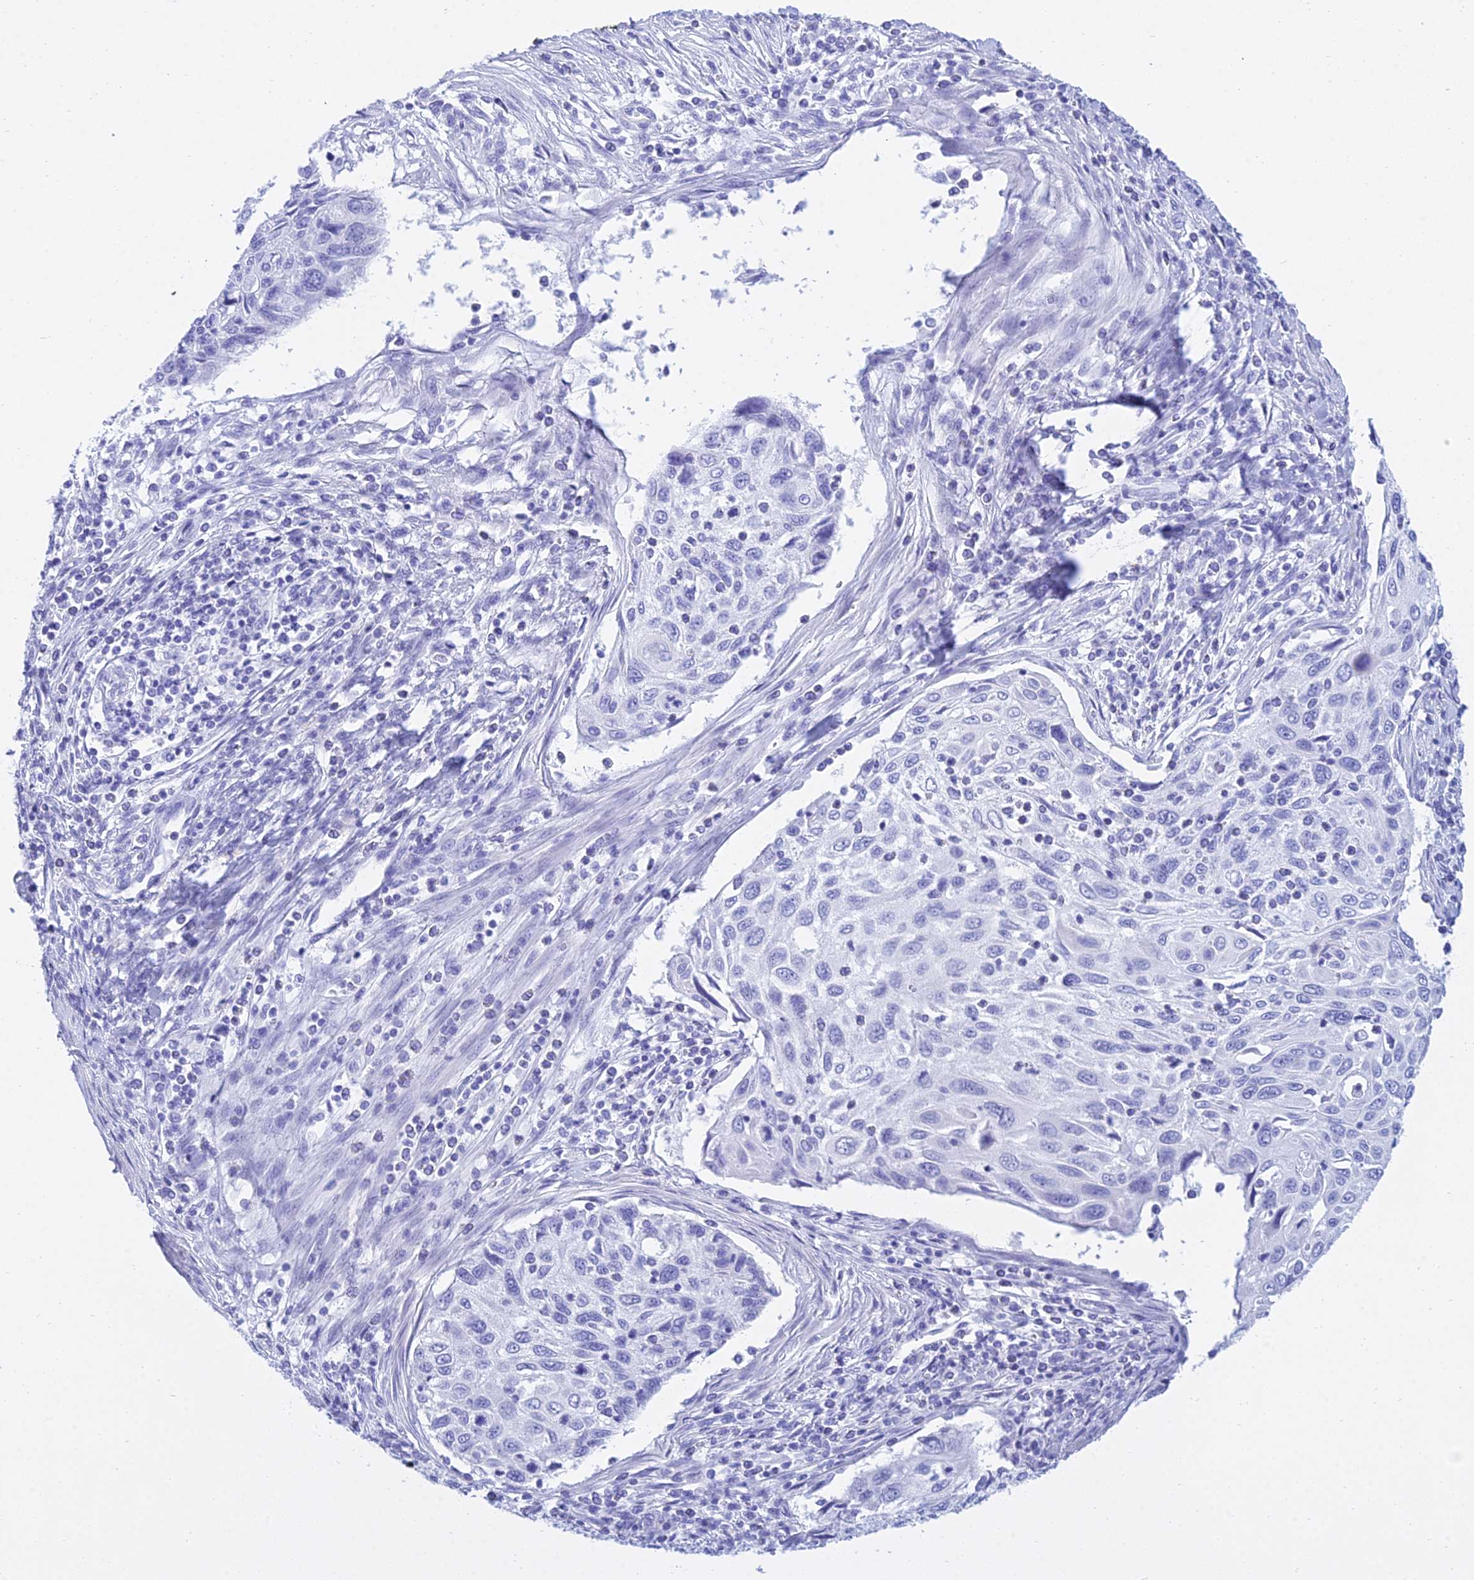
{"staining": {"intensity": "negative", "quantity": "none", "location": "none"}, "tissue": "cervical cancer", "cell_type": "Tumor cells", "image_type": "cancer", "snomed": [{"axis": "morphology", "description": "Squamous cell carcinoma, NOS"}, {"axis": "topography", "description": "Cervix"}], "caption": "High power microscopy histopathology image of an immunohistochemistry micrograph of cervical squamous cell carcinoma, revealing no significant positivity in tumor cells. (DAB (3,3'-diaminobenzidine) immunohistochemistry (IHC), high magnification).", "gene": "PATE4", "patient": {"sex": "female", "age": 70}}